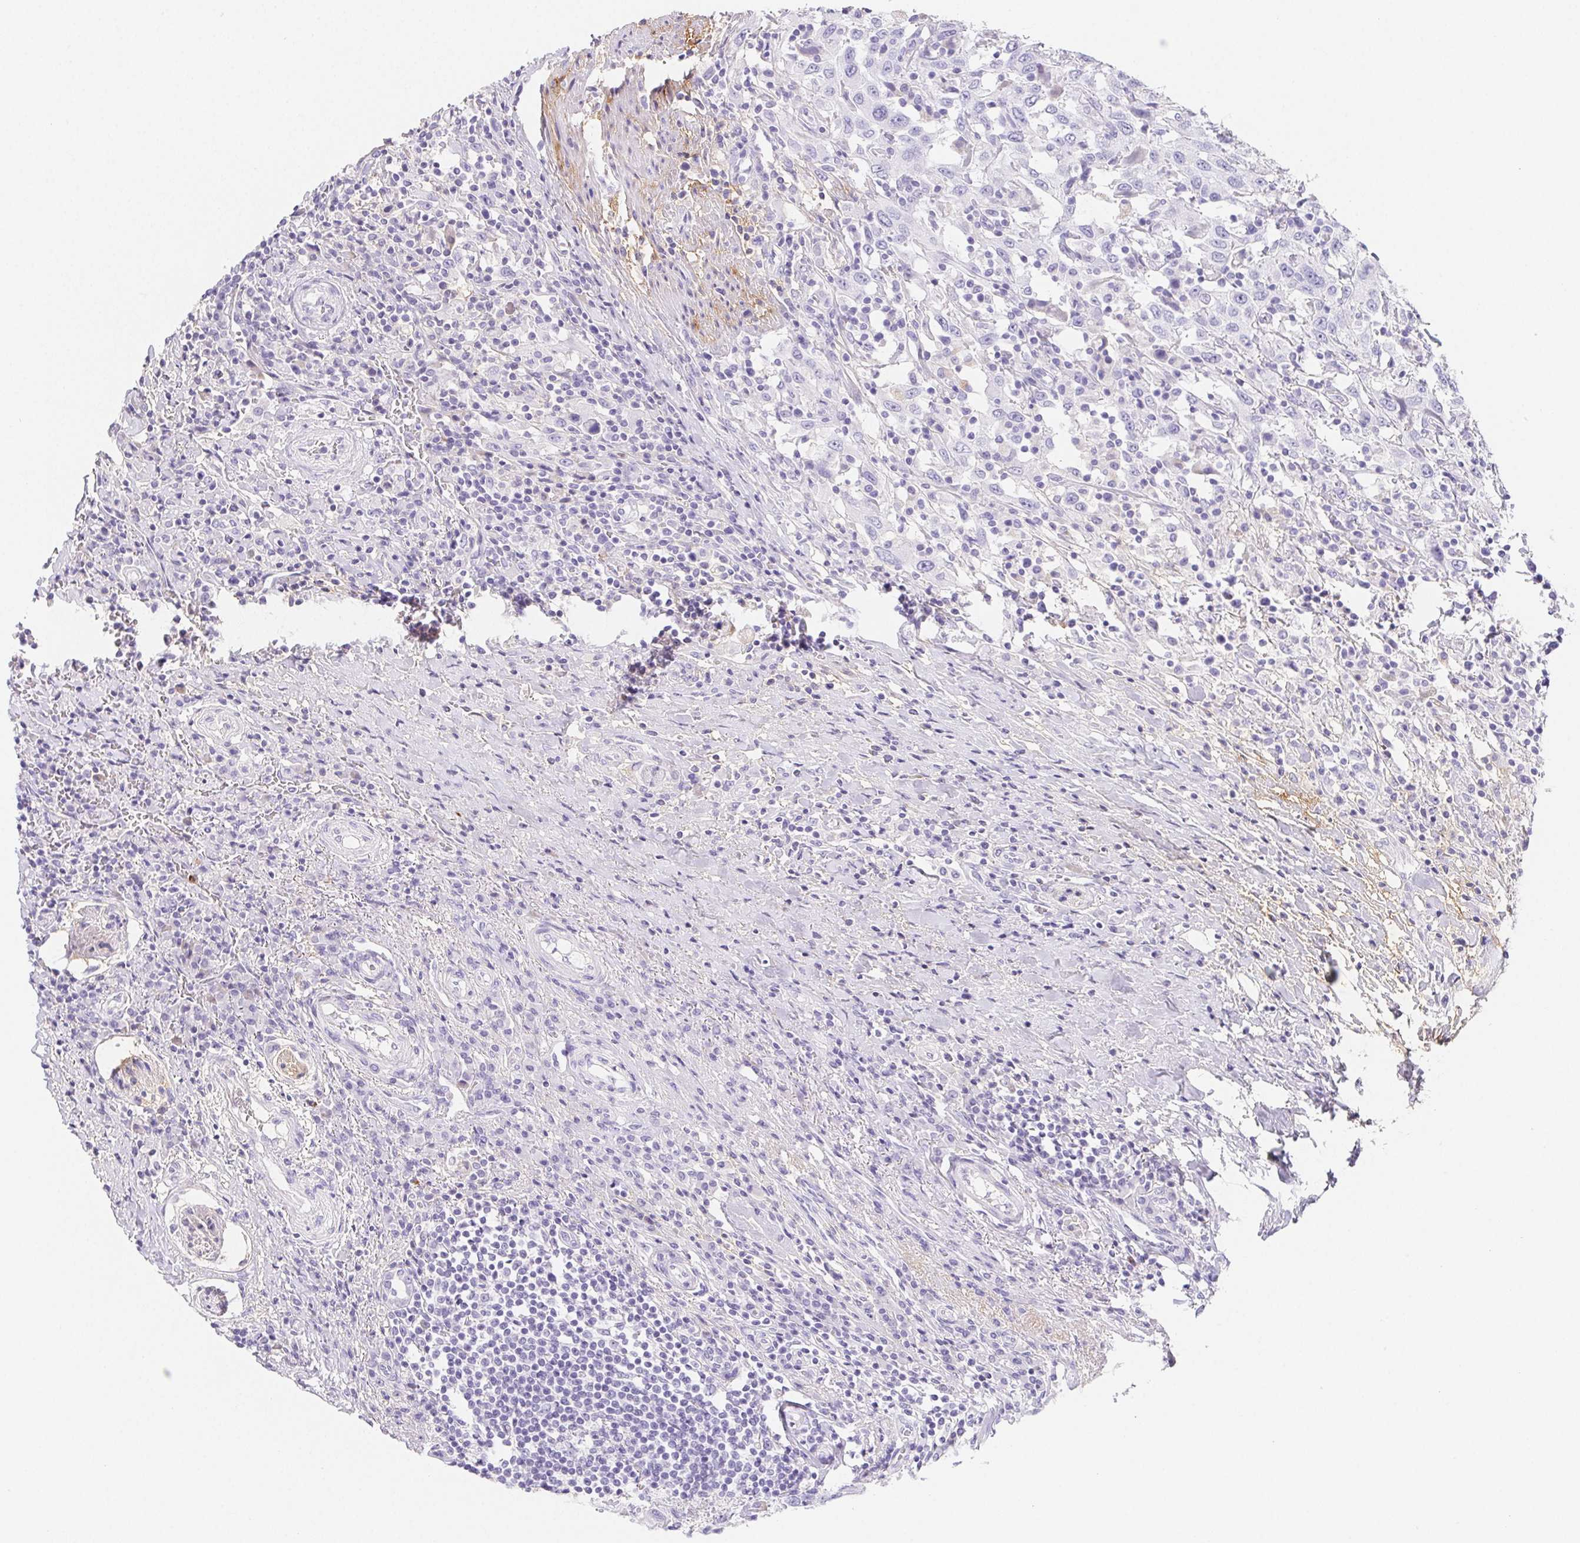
{"staining": {"intensity": "negative", "quantity": "none", "location": "none"}, "tissue": "urothelial cancer", "cell_type": "Tumor cells", "image_type": "cancer", "snomed": [{"axis": "morphology", "description": "Urothelial carcinoma, High grade"}, {"axis": "topography", "description": "Urinary bladder"}], "caption": "IHC micrograph of human urothelial cancer stained for a protein (brown), which demonstrates no staining in tumor cells. The staining was performed using DAB to visualize the protein expression in brown, while the nuclei were stained in blue with hematoxylin (Magnification: 20x).", "gene": "ITIH2", "patient": {"sex": "male", "age": 61}}